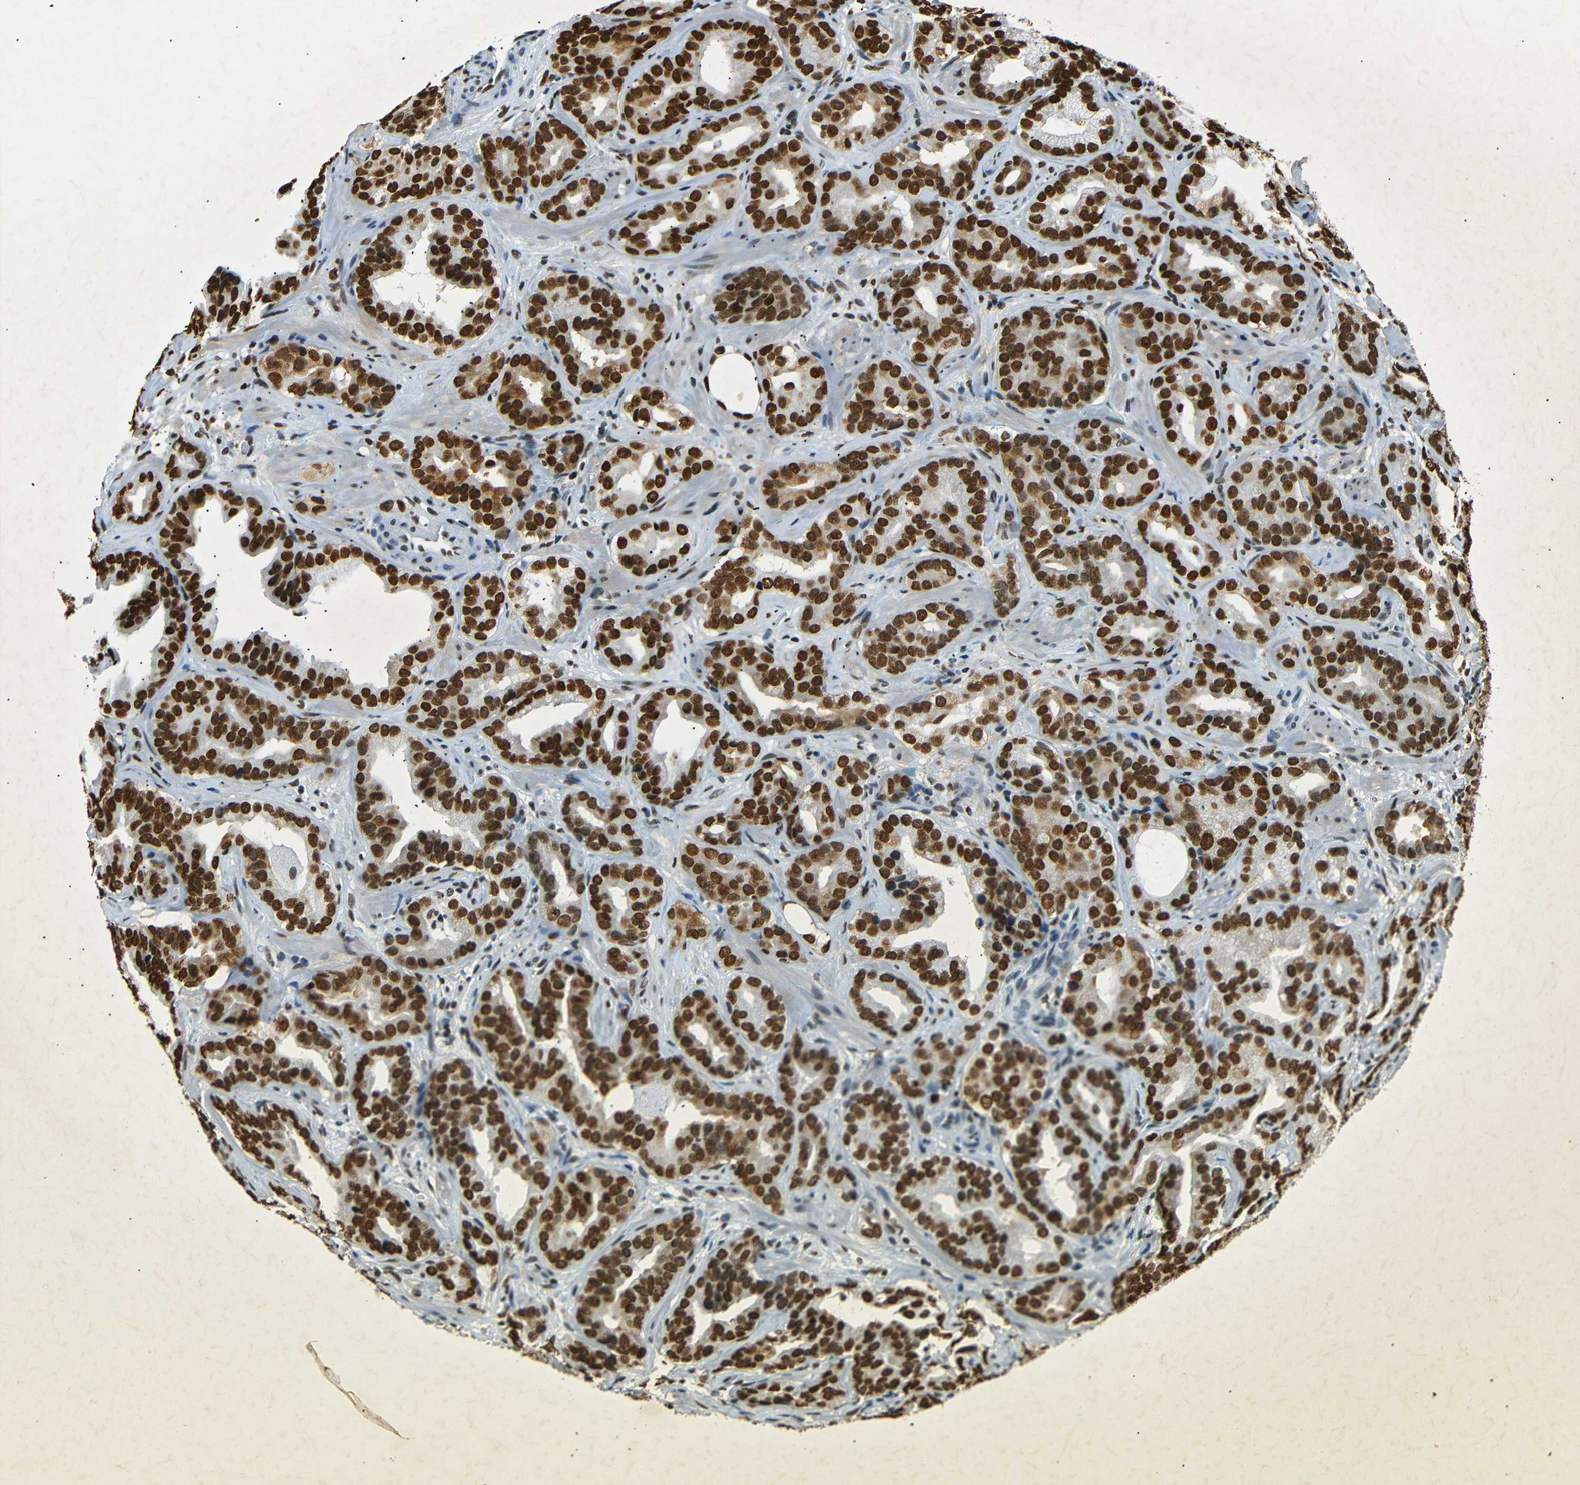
{"staining": {"intensity": "strong", "quantity": ">75%", "location": "nuclear"}, "tissue": "prostate cancer", "cell_type": "Tumor cells", "image_type": "cancer", "snomed": [{"axis": "morphology", "description": "Adenocarcinoma, Low grade"}, {"axis": "topography", "description": "Prostate"}], "caption": "Prostate low-grade adenocarcinoma was stained to show a protein in brown. There is high levels of strong nuclear expression in approximately >75% of tumor cells. The staining is performed using DAB (3,3'-diaminobenzidine) brown chromogen to label protein expression. The nuclei are counter-stained blue using hematoxylin.", "gene": "HMGN1", "patient": {"sex": "male", "age": 59}}